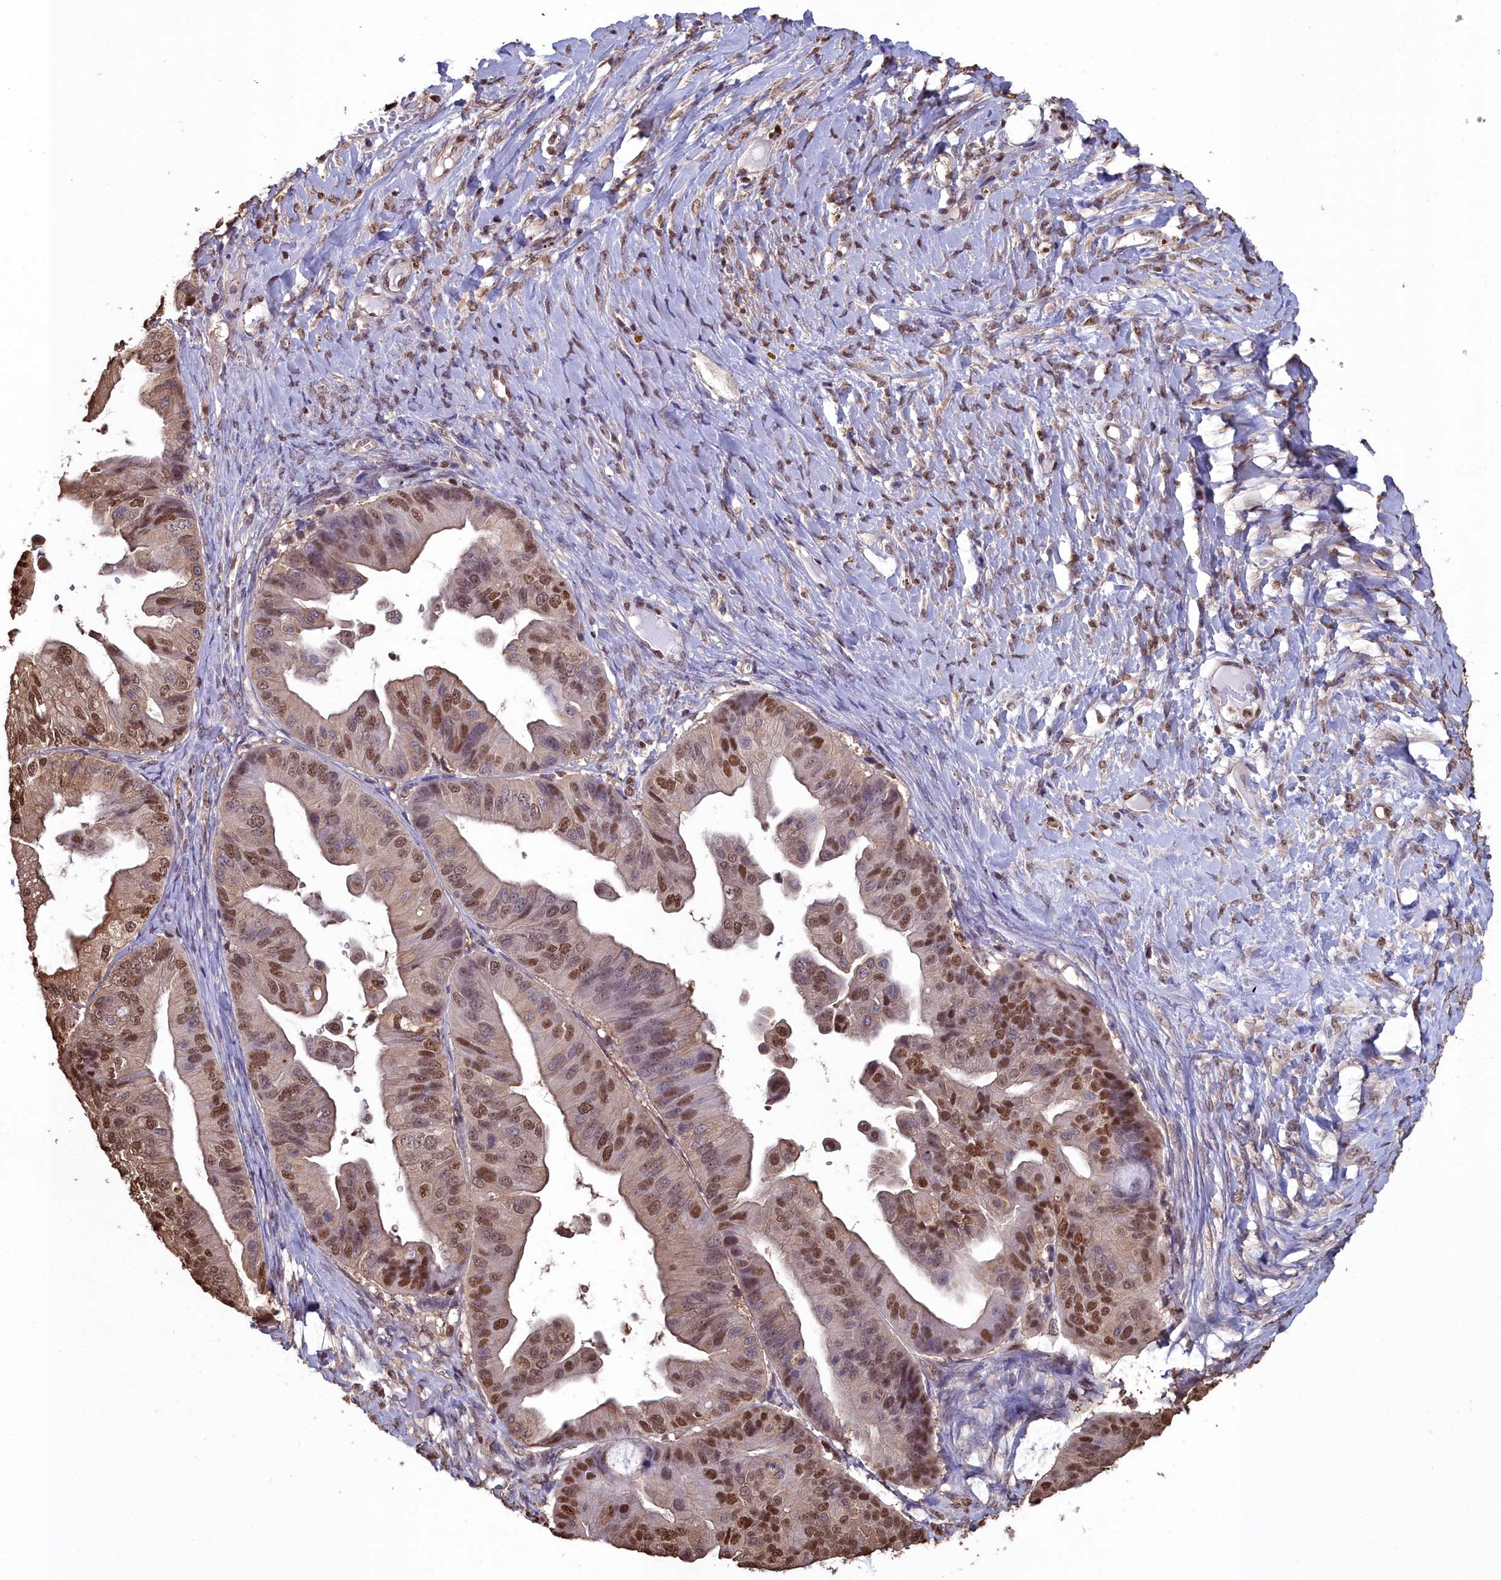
{"staining": {"intensity": "moderate", "quantity": ">75%", "location": "nuclear"}, "tissue": "ovarian cancer", "cell_type": "Tumor cells", "image_type": "cancer", "snomed": [{"axis": "morphology", "description": "Cystadenocarcinoma, mucinous, NOS"}, {"axis": "topography", "description": "Ovary"}], "caption": "Ovarian mucinous cystadenocarcinoma stained with a protein marker demonstrates moderate staining in tumor cells.", "gene": "GAPDH", "patient": {"sex": "female", "age": 61}}